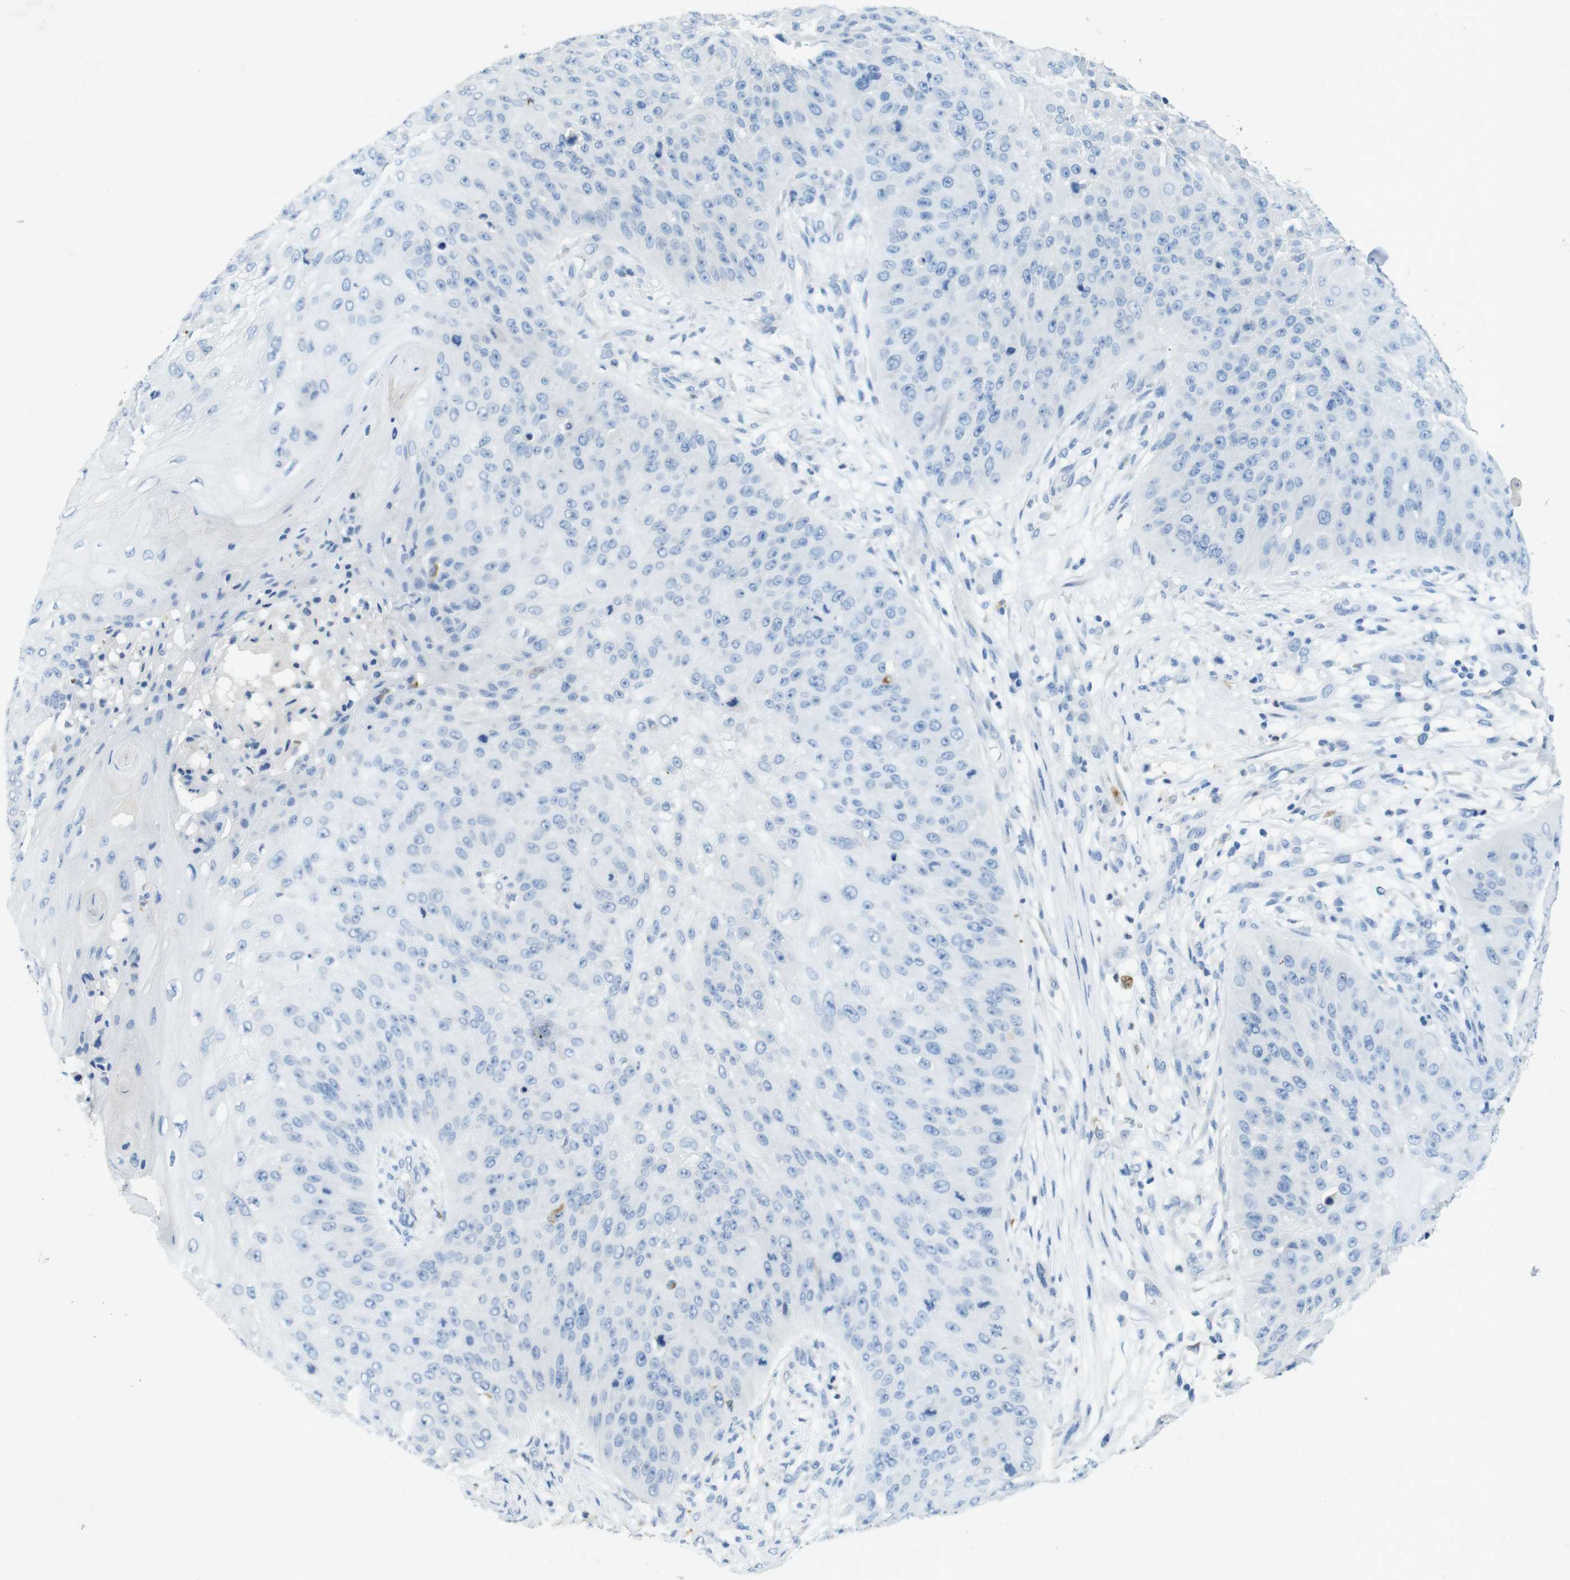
{"staining": {"intensity": "negative", "quantity": "none", "location": "none"}, "tissue": "skin cancer", "cell_type": "Tumor cells", "image_type": "cancer", "snomed": [{"axis": "morphology", "description": "Squamous cell carcinoma, NOS"}, {"axis": "topography", "description": "Skin"}], "caption": "This is an immunohistochemistry photomicrograph of squamous cell carcinoma (skin). There is no positivity in tumor cells.", "gene": "CD320", "patient": {"sex": "female", "age": 80}}